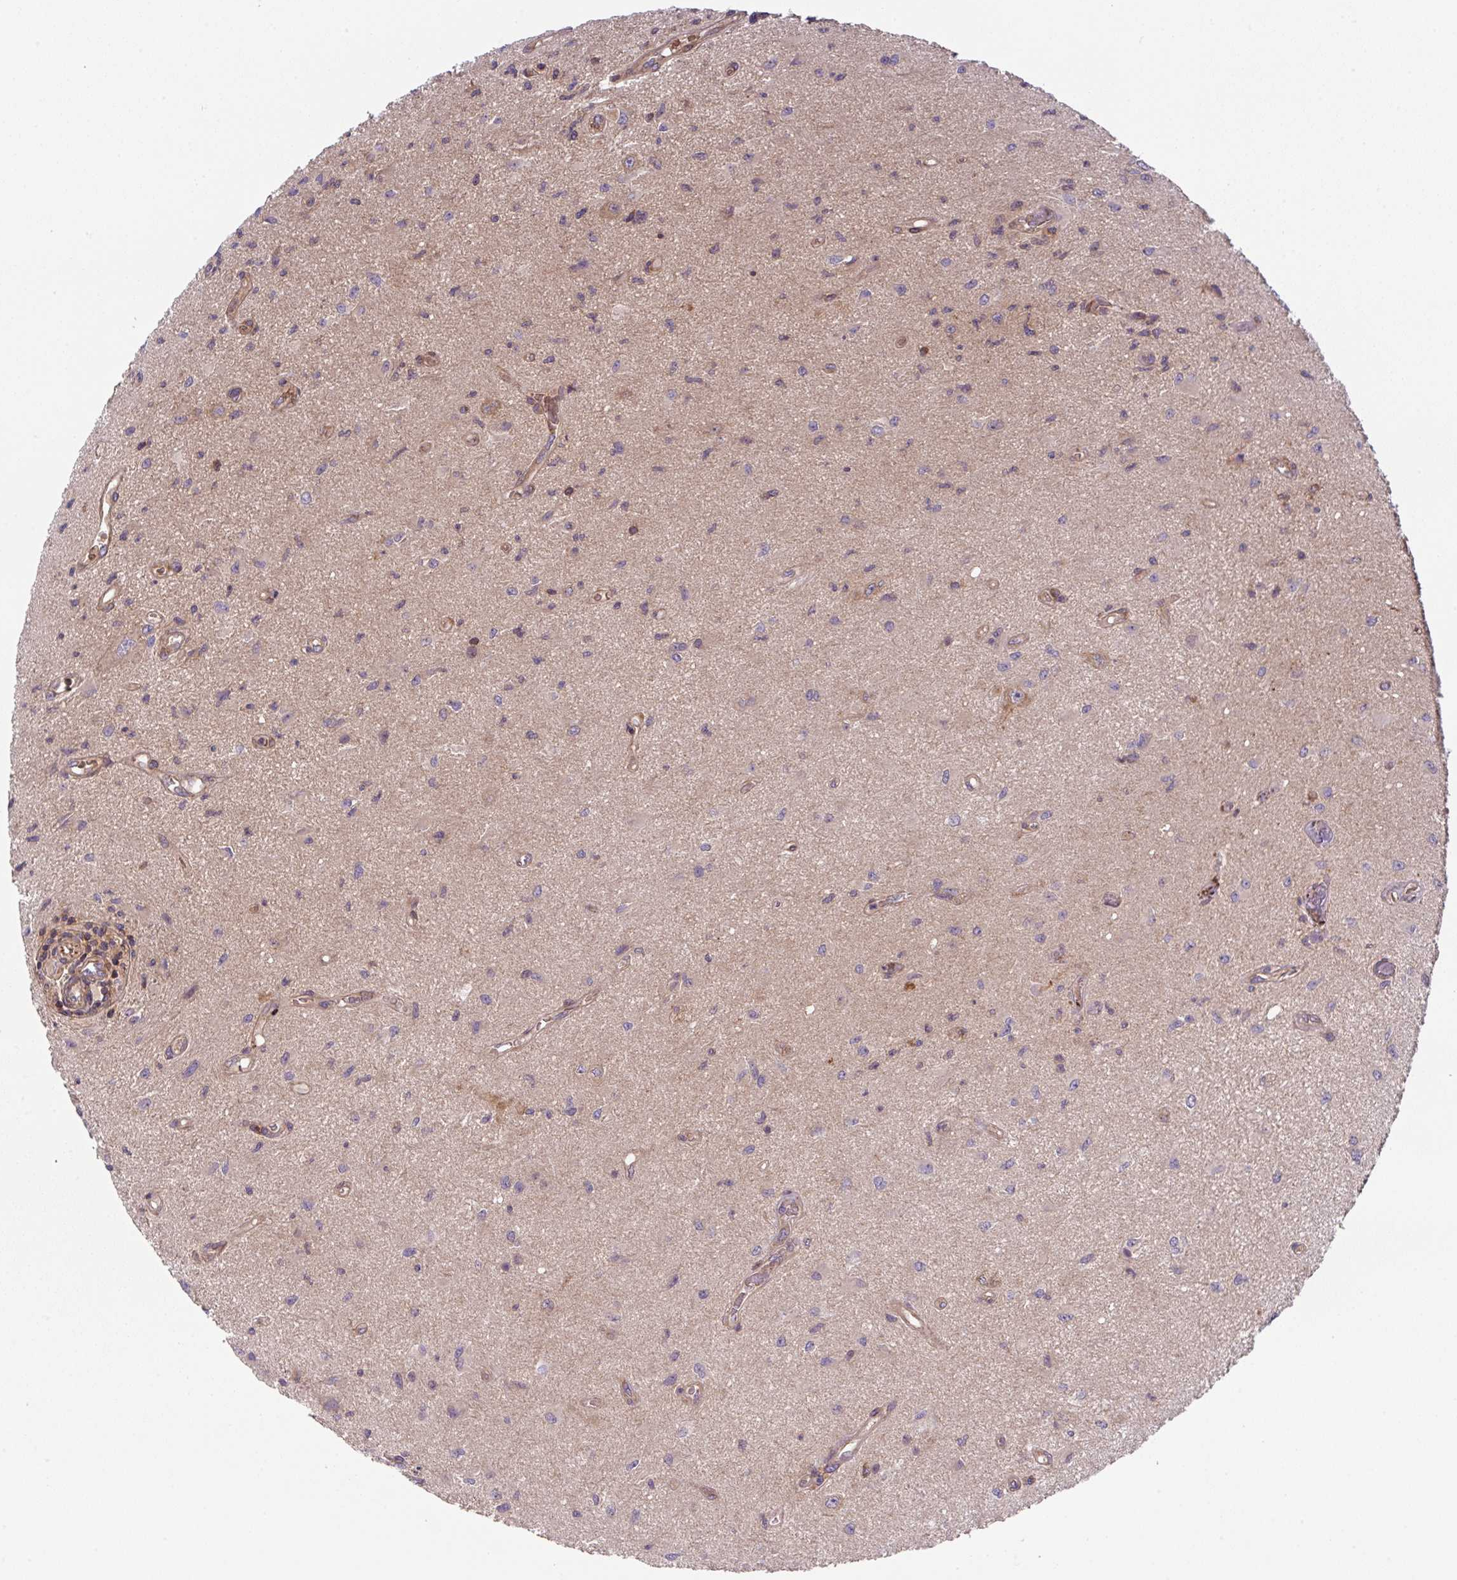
{"staining": {"intensity": "negative", "quantity": "none", "location": "none"}, "tissue": "glioma", "cell_type": "Tumor cells", "image_type": "cancer", "snomed": [{"axis": "morphology", "description": "Glioma, malignant, High grade"}, {"axis": "topography", "description": "Brain"}], "caption": "Immunohistochemistry (IHC) of glioma reveals no positivity in tumor cells.", "gene": "APOBEC3D", "patient": {"sex": "male", "age": 67}}